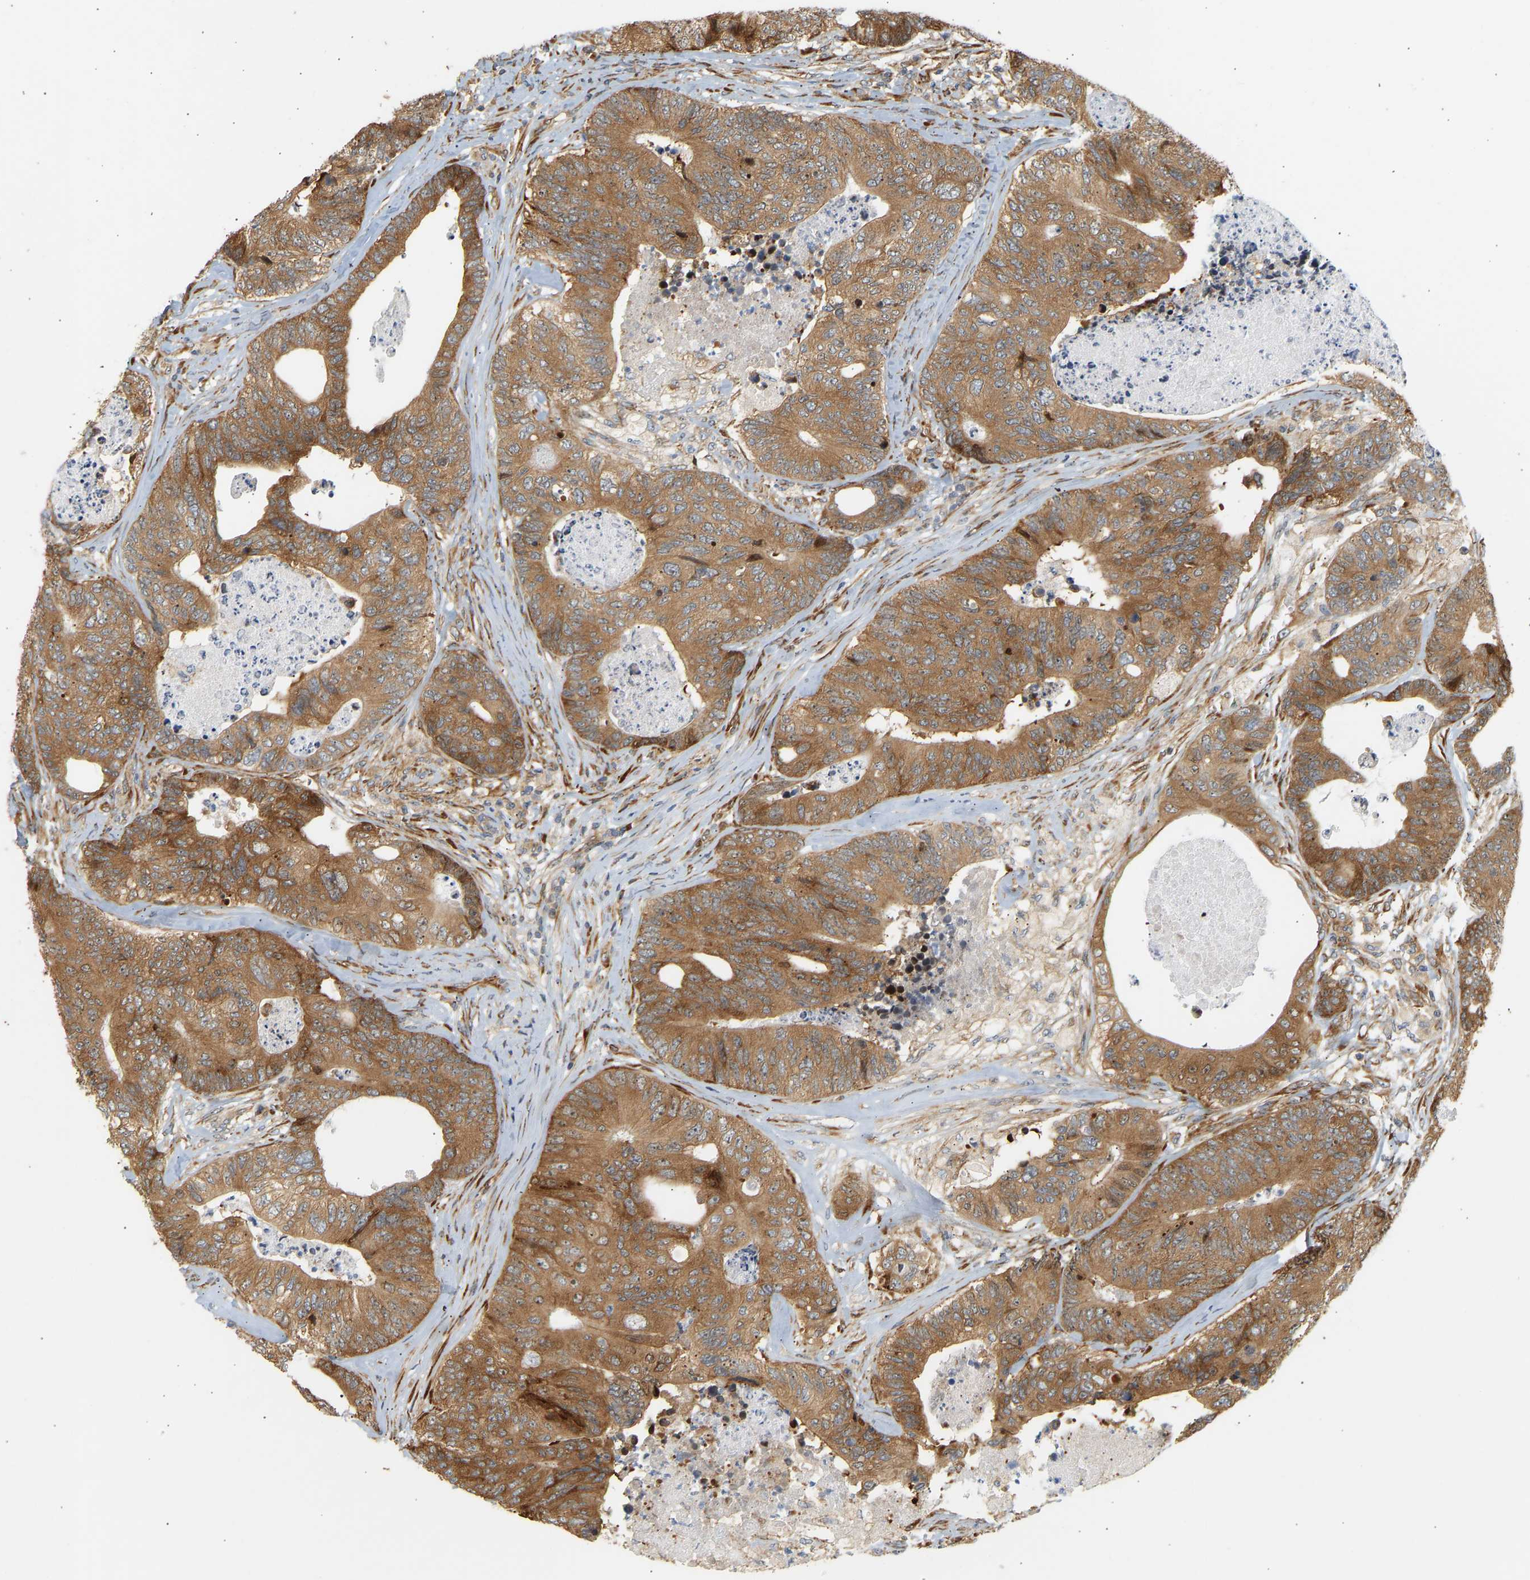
{"staining": {"intensity": "moderate", "quantity": ">75%", "location": "cytoplasmic/membranous"}, "tissue": "colorectal cancer", "cell_type": "Tumor cells", "image_type": "cancer", "snomed": [{"axis": "morphology", "description": "Adenocarcinoma, NOS"}, {"axis": "topography", "description": "Colon"}], "caption": "High-power microscopy captured an immunohistochemistry (IHC) histopathology image of adenocarcinoma (colorectal), revealing moderate cytoplasmic/membranous positivity in about >75% of tumor cells.", "gene": "RPS14", "patient": {"sex": "female", "age": 67}}